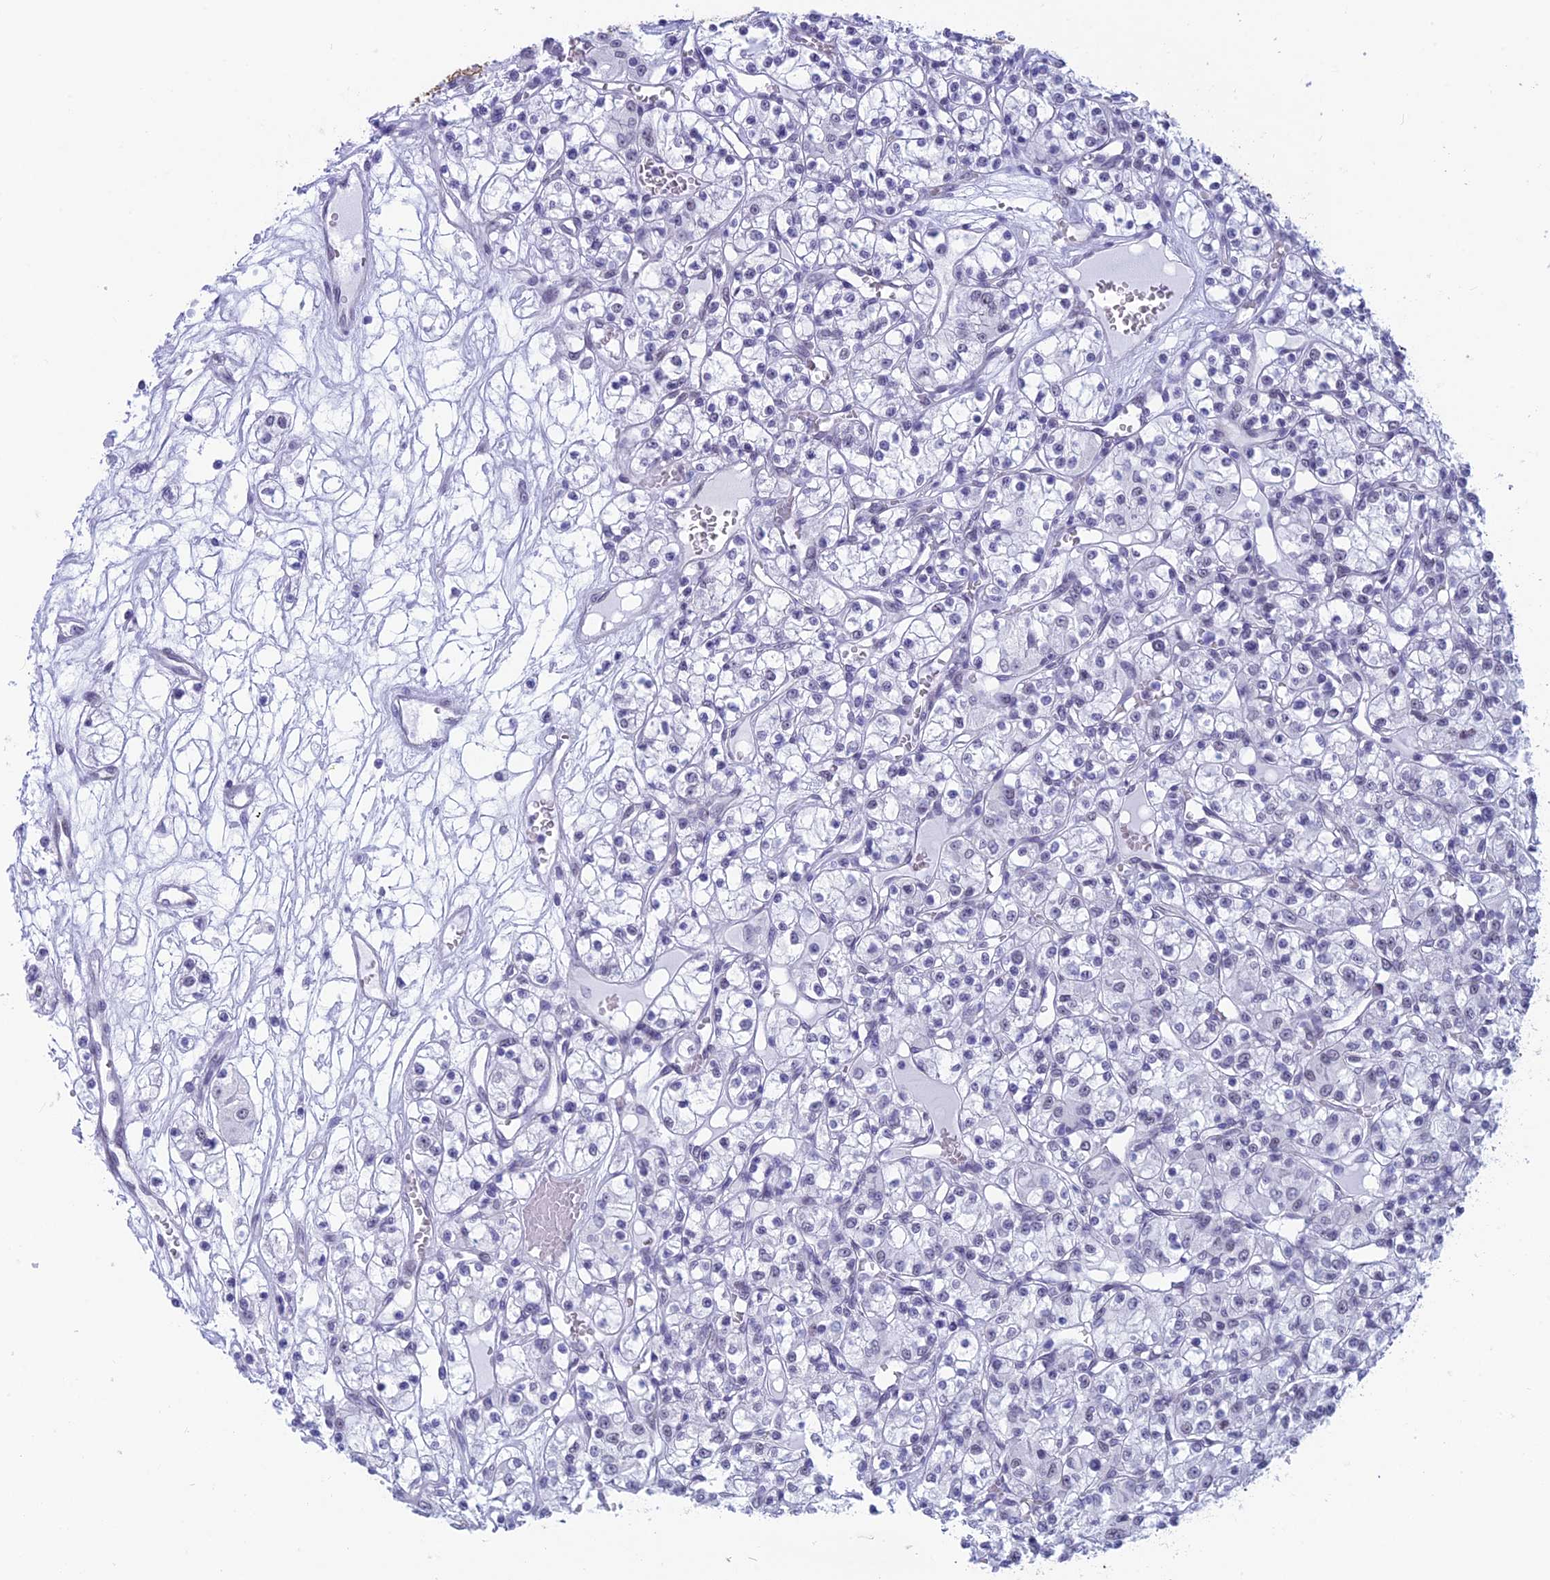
{"staining": {"intensity": "negative", "quantity": "none", "location": "none"}, "tissue": "renal cancer", "cell_type": "Tumor cells", "image_type": "cancer", "snomed": [{"axis": "morphology", "description": "Adenocarcinoma, NOS"}, {"axis": "topography", "description": "Kidney"}], "caption": "Tumor cells are negative for protein expression in human renal cancer (adenocarcinoma).", "gene": "SRSF5", "patient": {"sex": "female", "age": 59}}